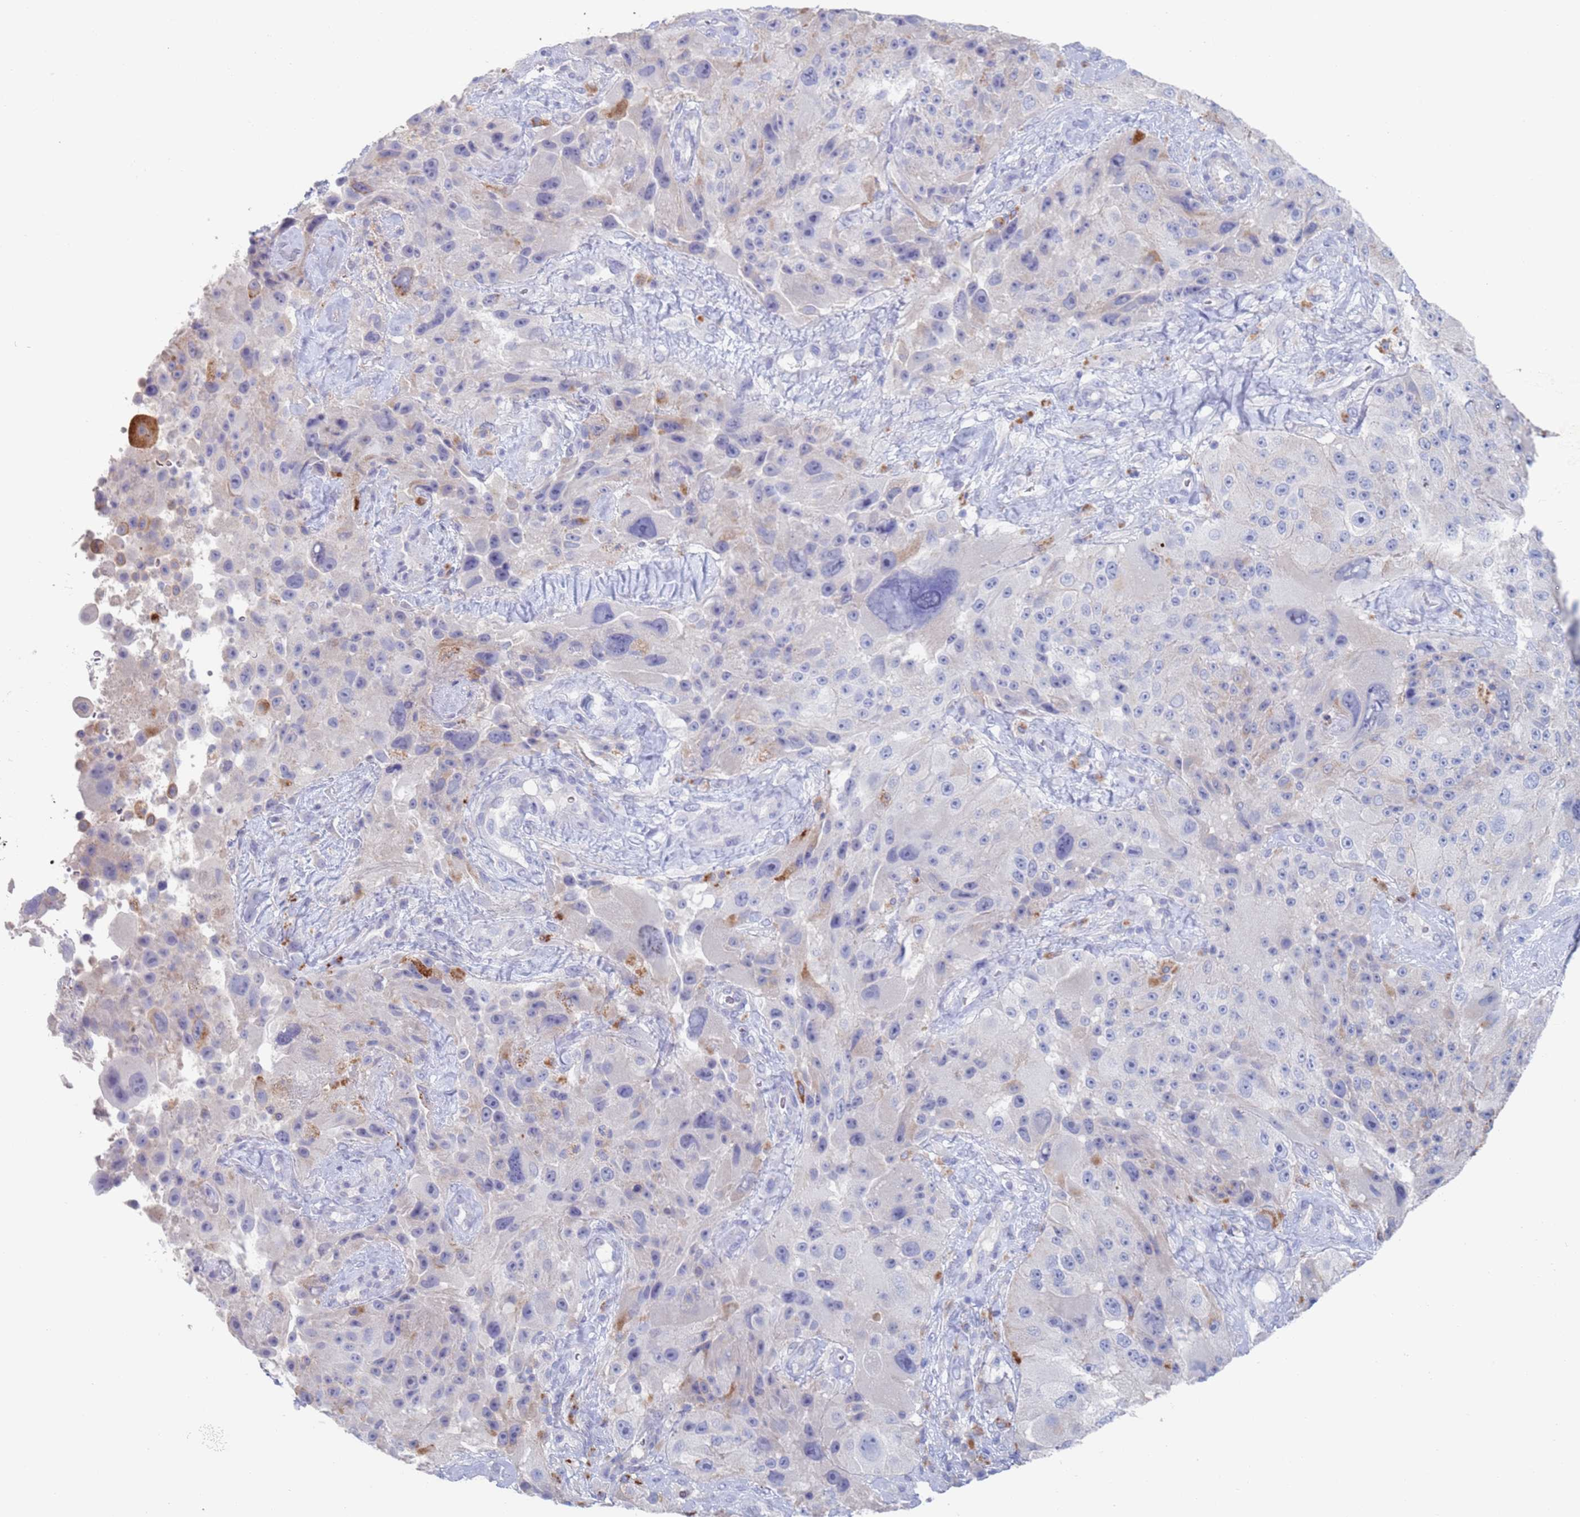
{"staining": {"intensity": "negative", "quantity": "none", "location": "none"}, "tissue": "melanoma", "cell_type": "Tumor cells", "image_type": "cancer", "snomed": [{"axis": "morphology", "description": "Malignant melanoma, Metastatic site"}, {"axis": "topography", "description": "Lymph node"}], "caption": "Human melanoma stained for a protein using immunohistochemistry shows no expression in tumor cells.", "gene": "FUCA1", "patient": {"sex": "male", "age": 62}}